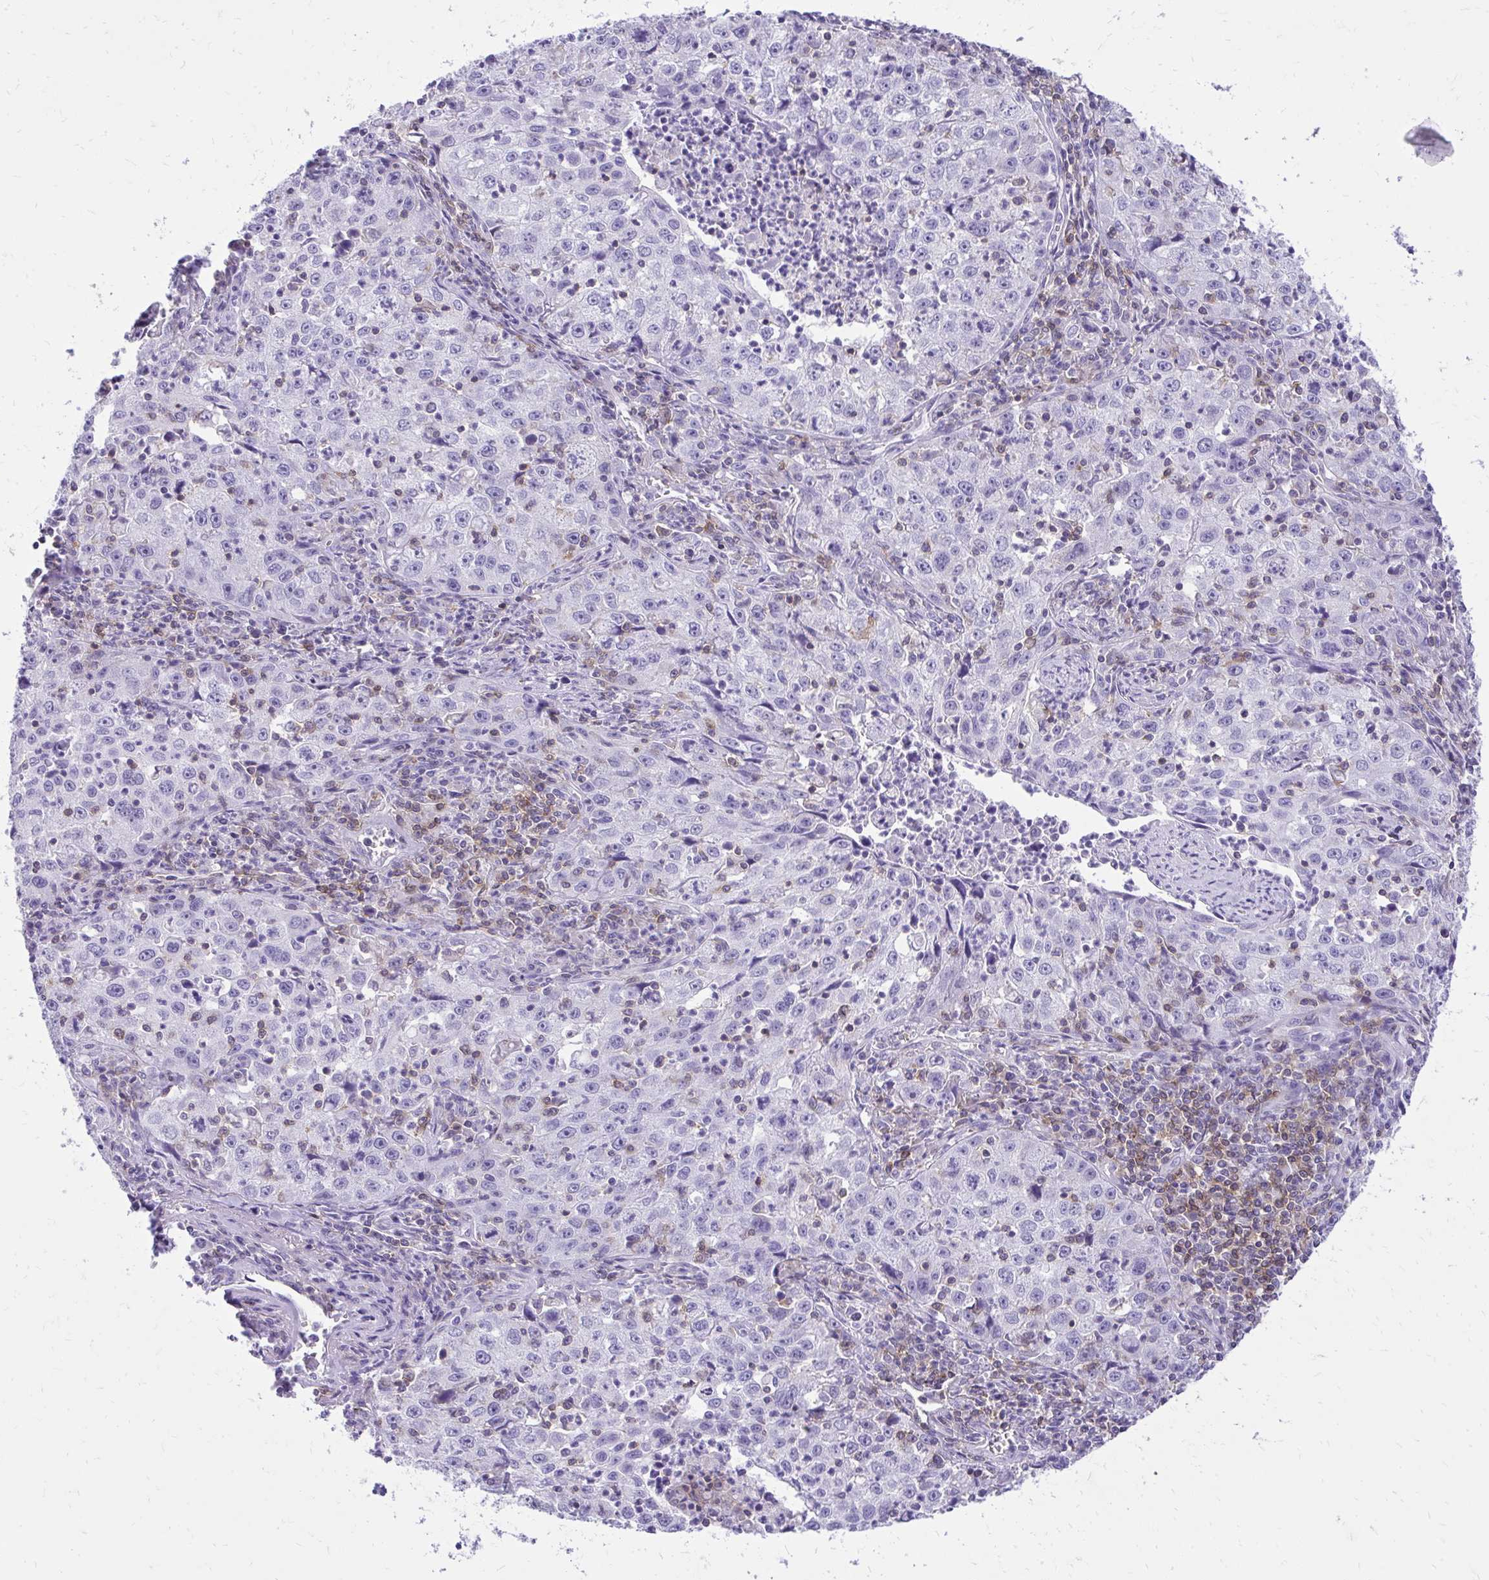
{"staining": {"intensity": "negative", "quantity": "none", "location": "none"}, "tissue": "lung cancer", "cell_type": "Tumor cells", "image_type": "cancer", "snomed": [{"axis": "morphology", "description": "Squamous cell carcinoma, NOS"}, {"axis": "topography", "description": "Lung"}], "caption": "Immunohistochemistry (IHC) image of lung cancer (squamous cell carcinoma) stained for a protein (brown), which displays no positivity in tumor cells.", "gene": "GPRIN3", "patient": {"sex": "male", "age": 71}}